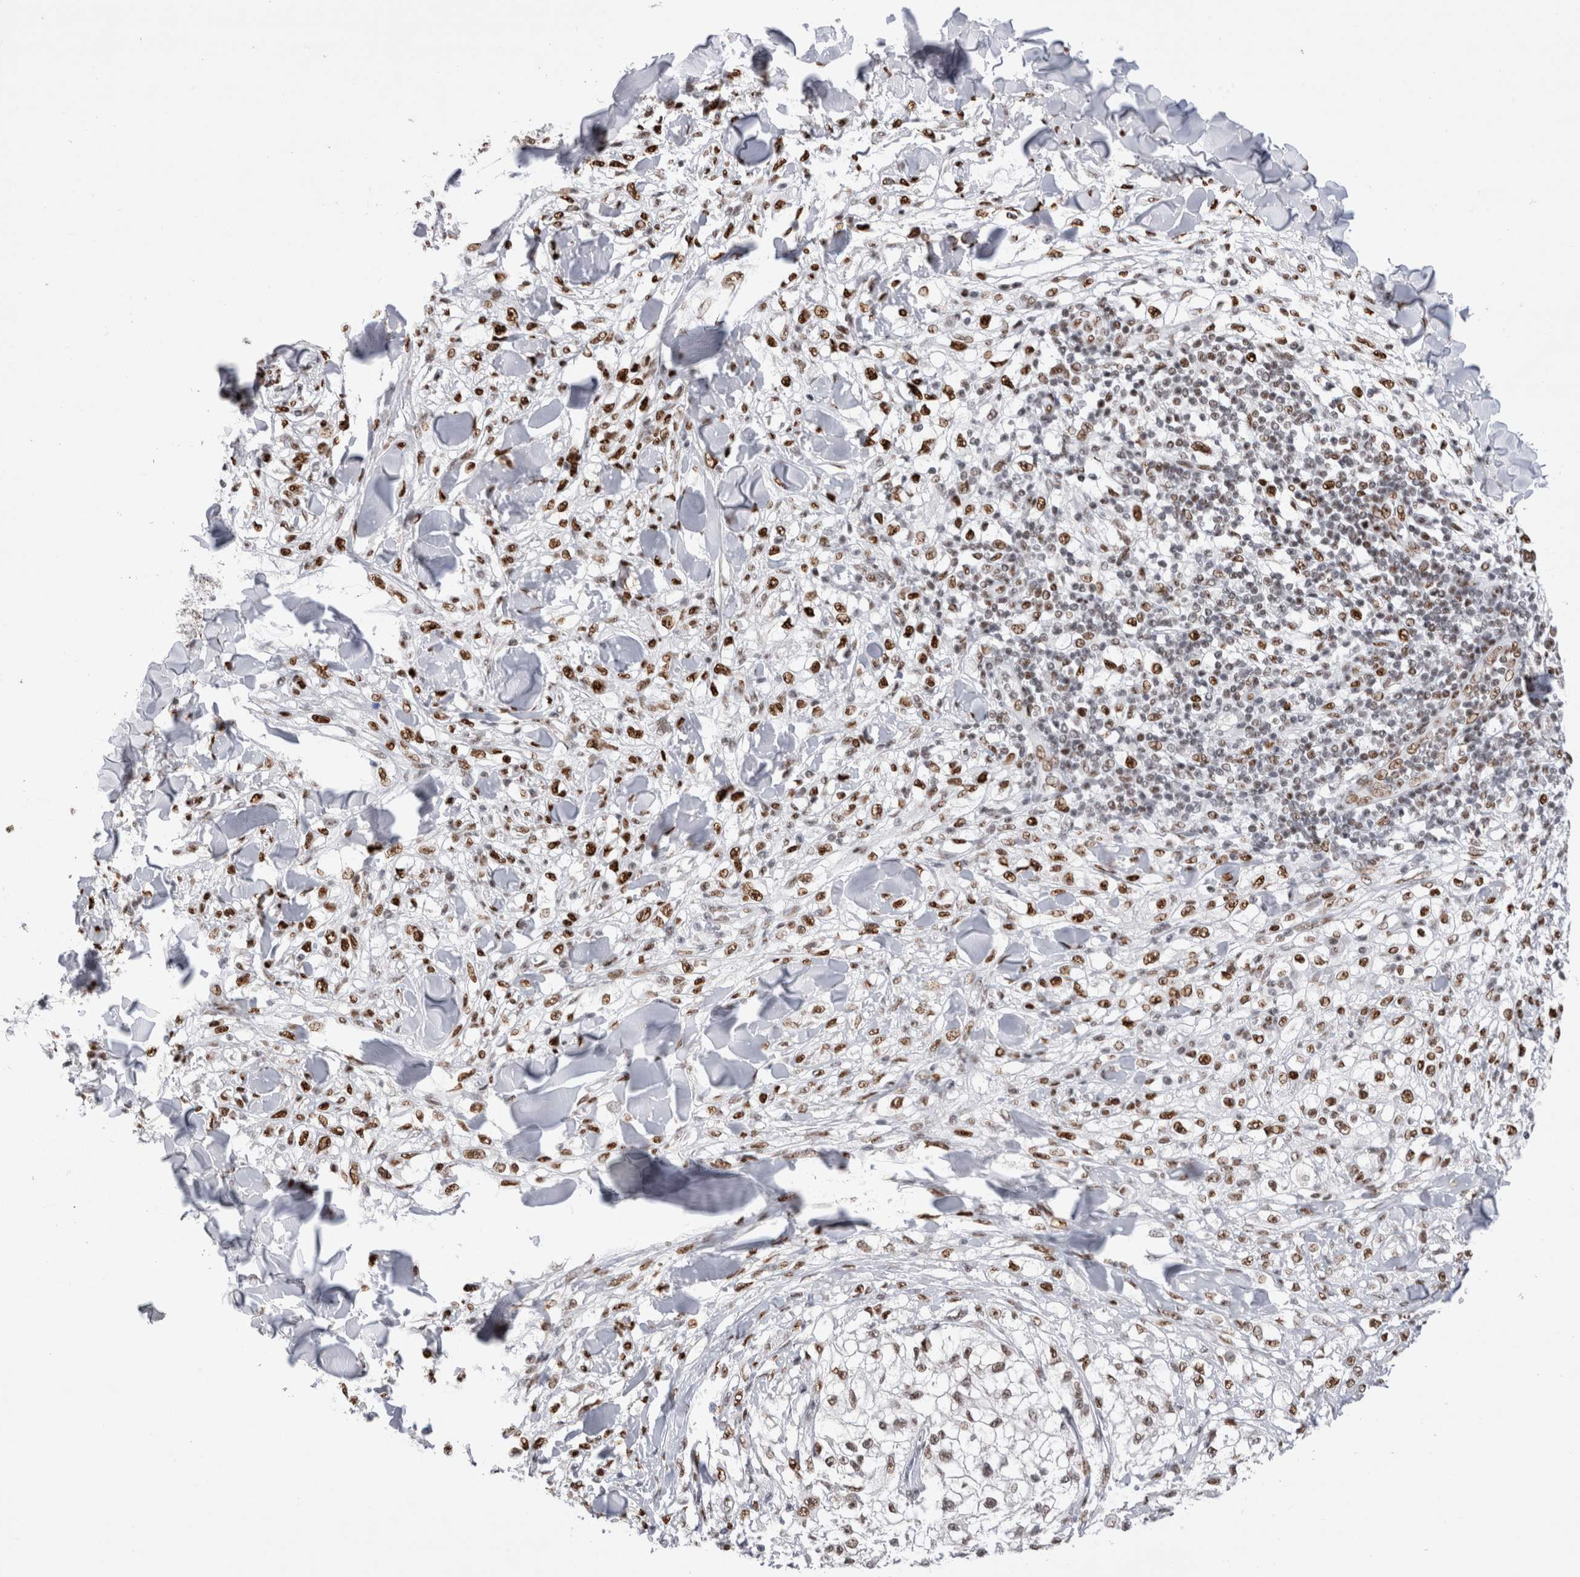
{"staining": {"intensity": "strong", "quantity": ">75%", "location": "nuclear"}, "tissue": "melanoma", "cell_type": "Tumor cells", "image_type": "cancer", "snomed": [{"axis": "morphology", "description": "Malignant melanoma, NOS"}, {"axis": "topography", "description": "Skin of head"}], "caption": "Immunohistochemical staining of melanoma demonstrates high levels of strong nuclear positivity in approximately >75% of tumor cells. The staining was performed using DAB (3,3'-diaminobenzidine) to visualize the protein expression in brown, while the nuclei were stained in blue with hematoxylin (Magnification: 20x).", "gene": "RBM6", "patient": {"sex": "male", "age": 83}}